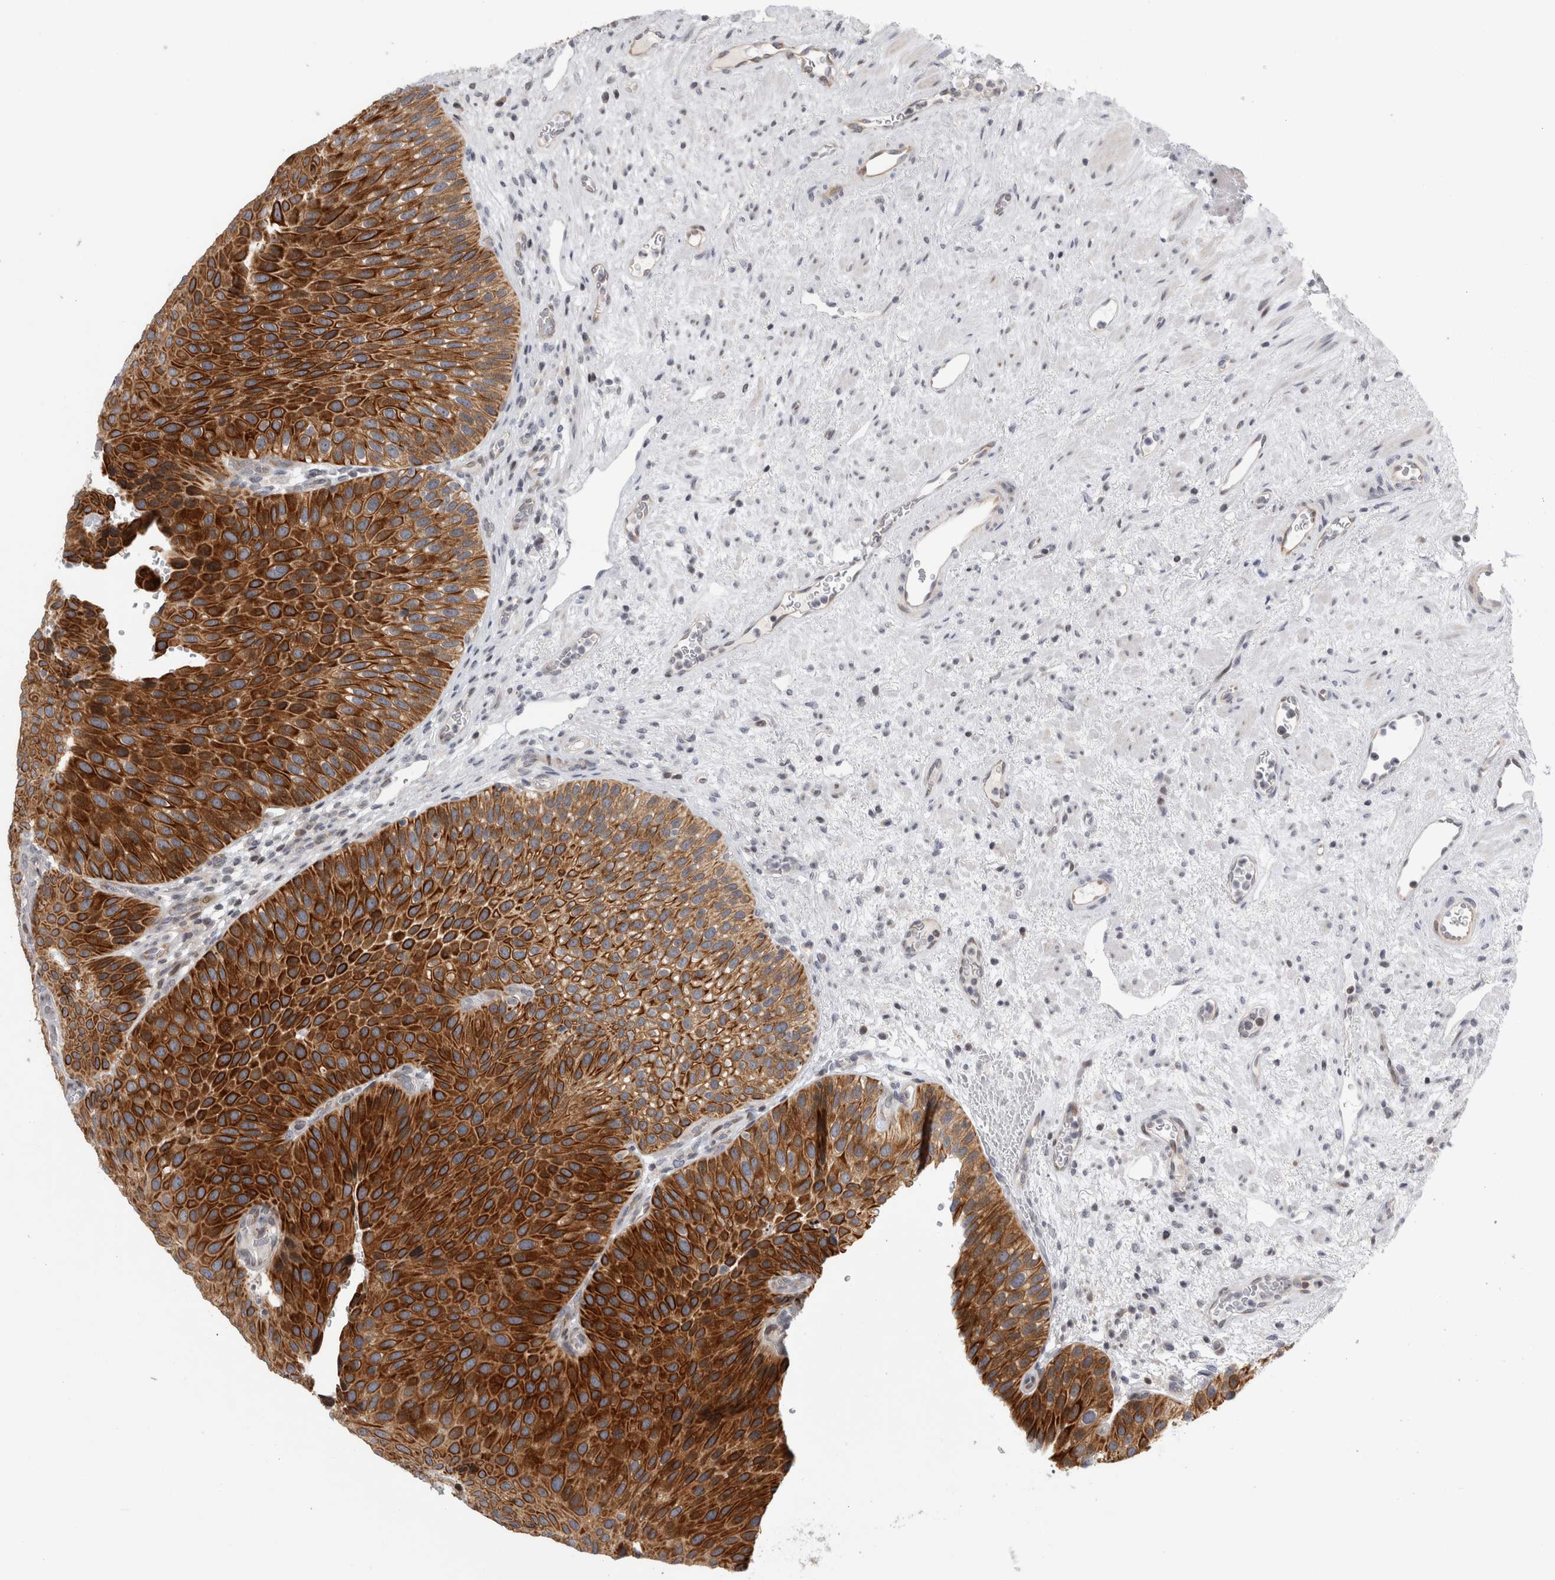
{"staining": {"intensity": "strong", "quantity": ">75%", "location": "cytoplasmic/membranous"}, "tissue": "urothelial cancer", "cell_type": "Tumor cells", "image_type": "cancer", "snomed": [{"axis": "morphology", "description": "Normal tissue, NOS"}, {"axis": "morphology", "description": "Urothelial carcinoma, Low grade"}, {"axis": "topography", "description": "Urinary bladder"}, {"axis": "topography", "description": "Prostate"}], "caption": "A brown stain shows strong cytoplasmic/membranous expression of a protein in human urothelial cancer tumor cells. (Brightfield microscopy of DAB IHC at high magnification).", "gene": "UTP25", "patient": {"sex": "male", "age": 60}}